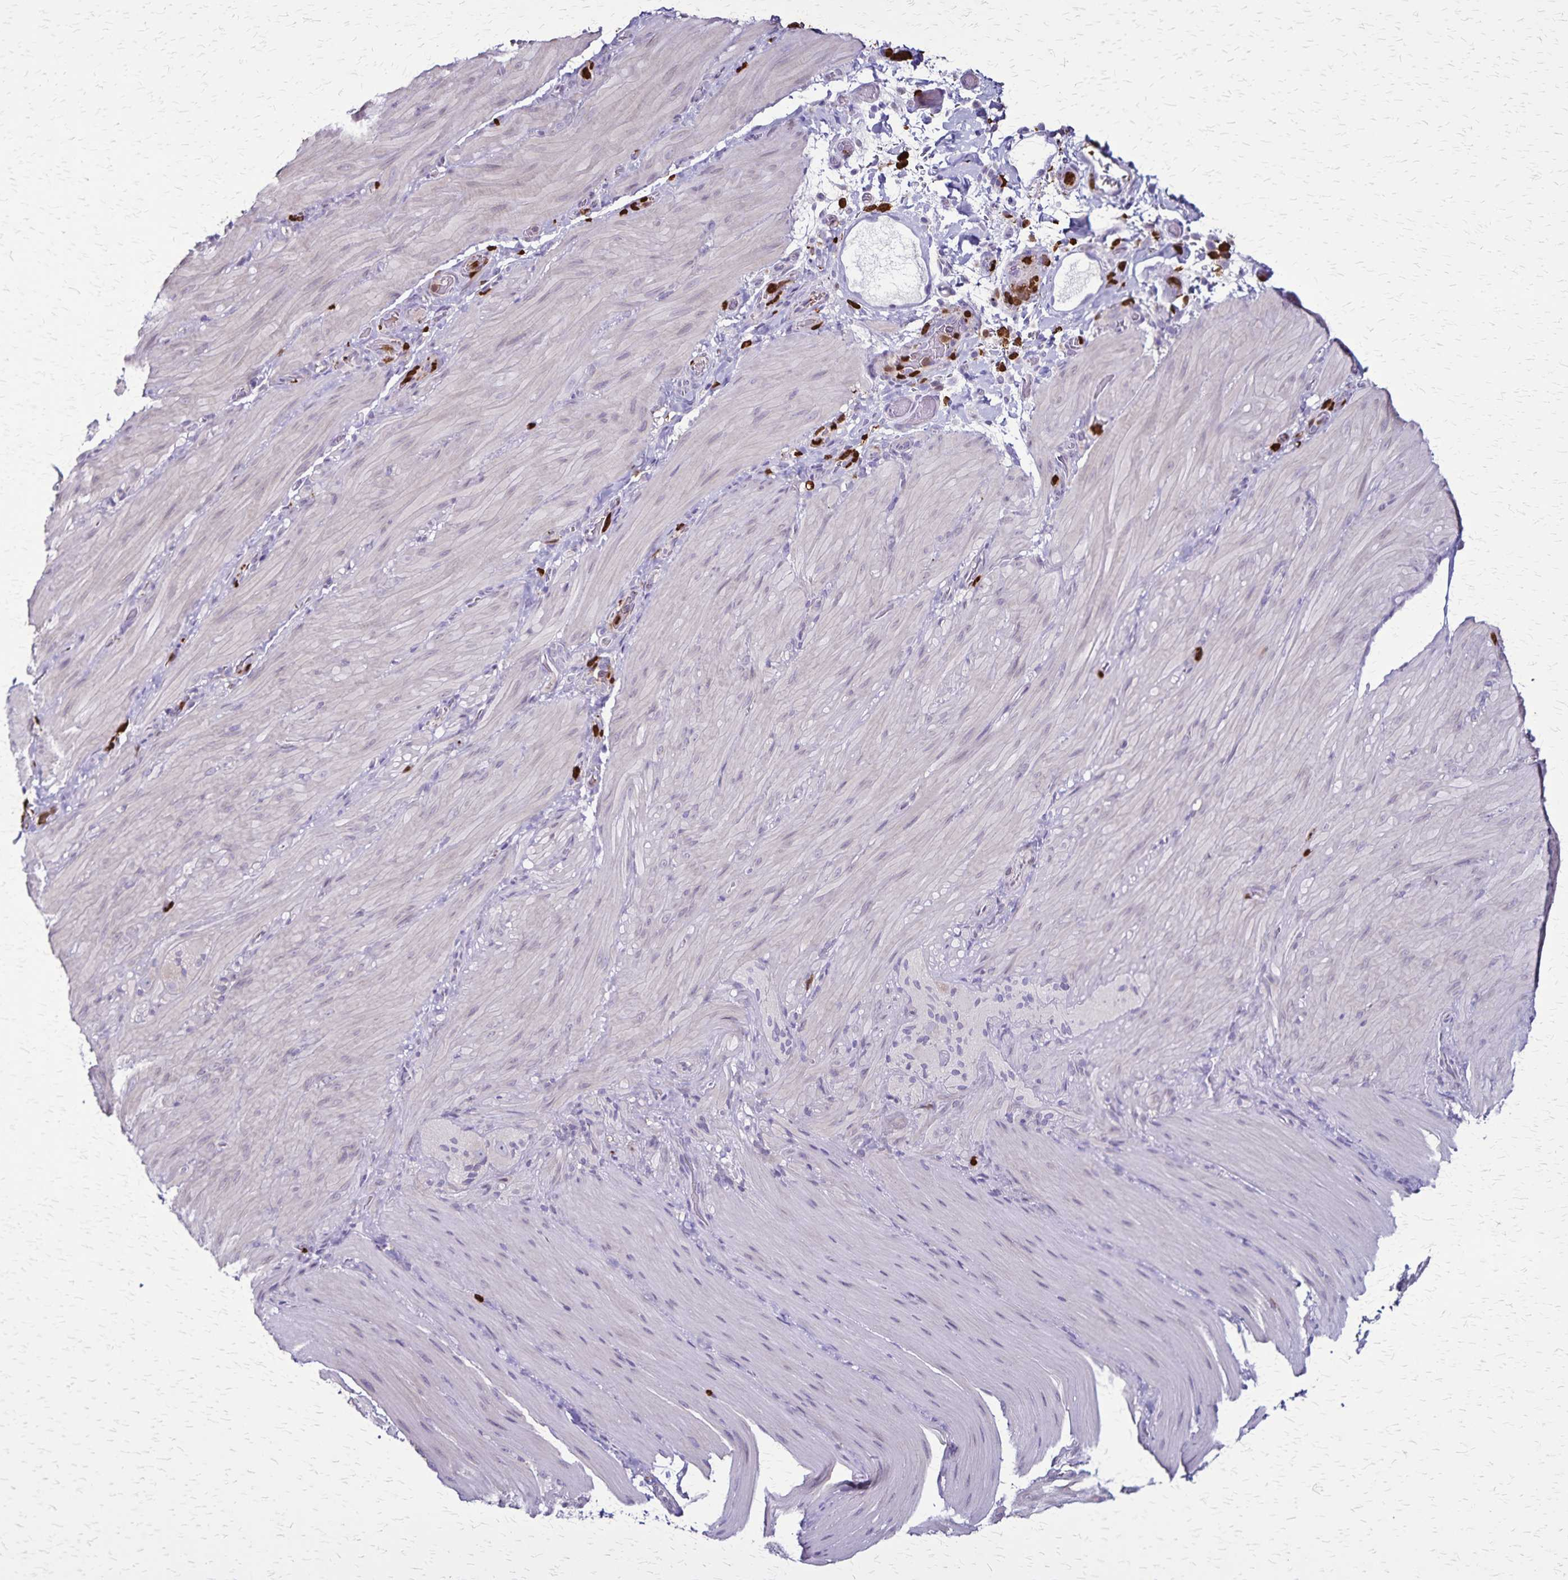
{"staining": {"intensity": "negative", "quantity": "none", "location": "none"}, "tissue": "smooth muscle", "cell_type": "Smooth muscle cells", "image_type": "normal", "snomed": [{"axis": "morphology", "description": "Normal tissue, NOS"}, {"axis": "topography", "description": "Smooth muscle"}, {"axis": "topography", "description": "Colon"}], "caption": "A high-resolution image shows immunohistochemistry (IHC) staining of benign smooth muscle, which demonstrates no significant positivity in smooth muscle cells.", "gene": "ULBP3", "patient": {"sex": "male", "age": 73}}